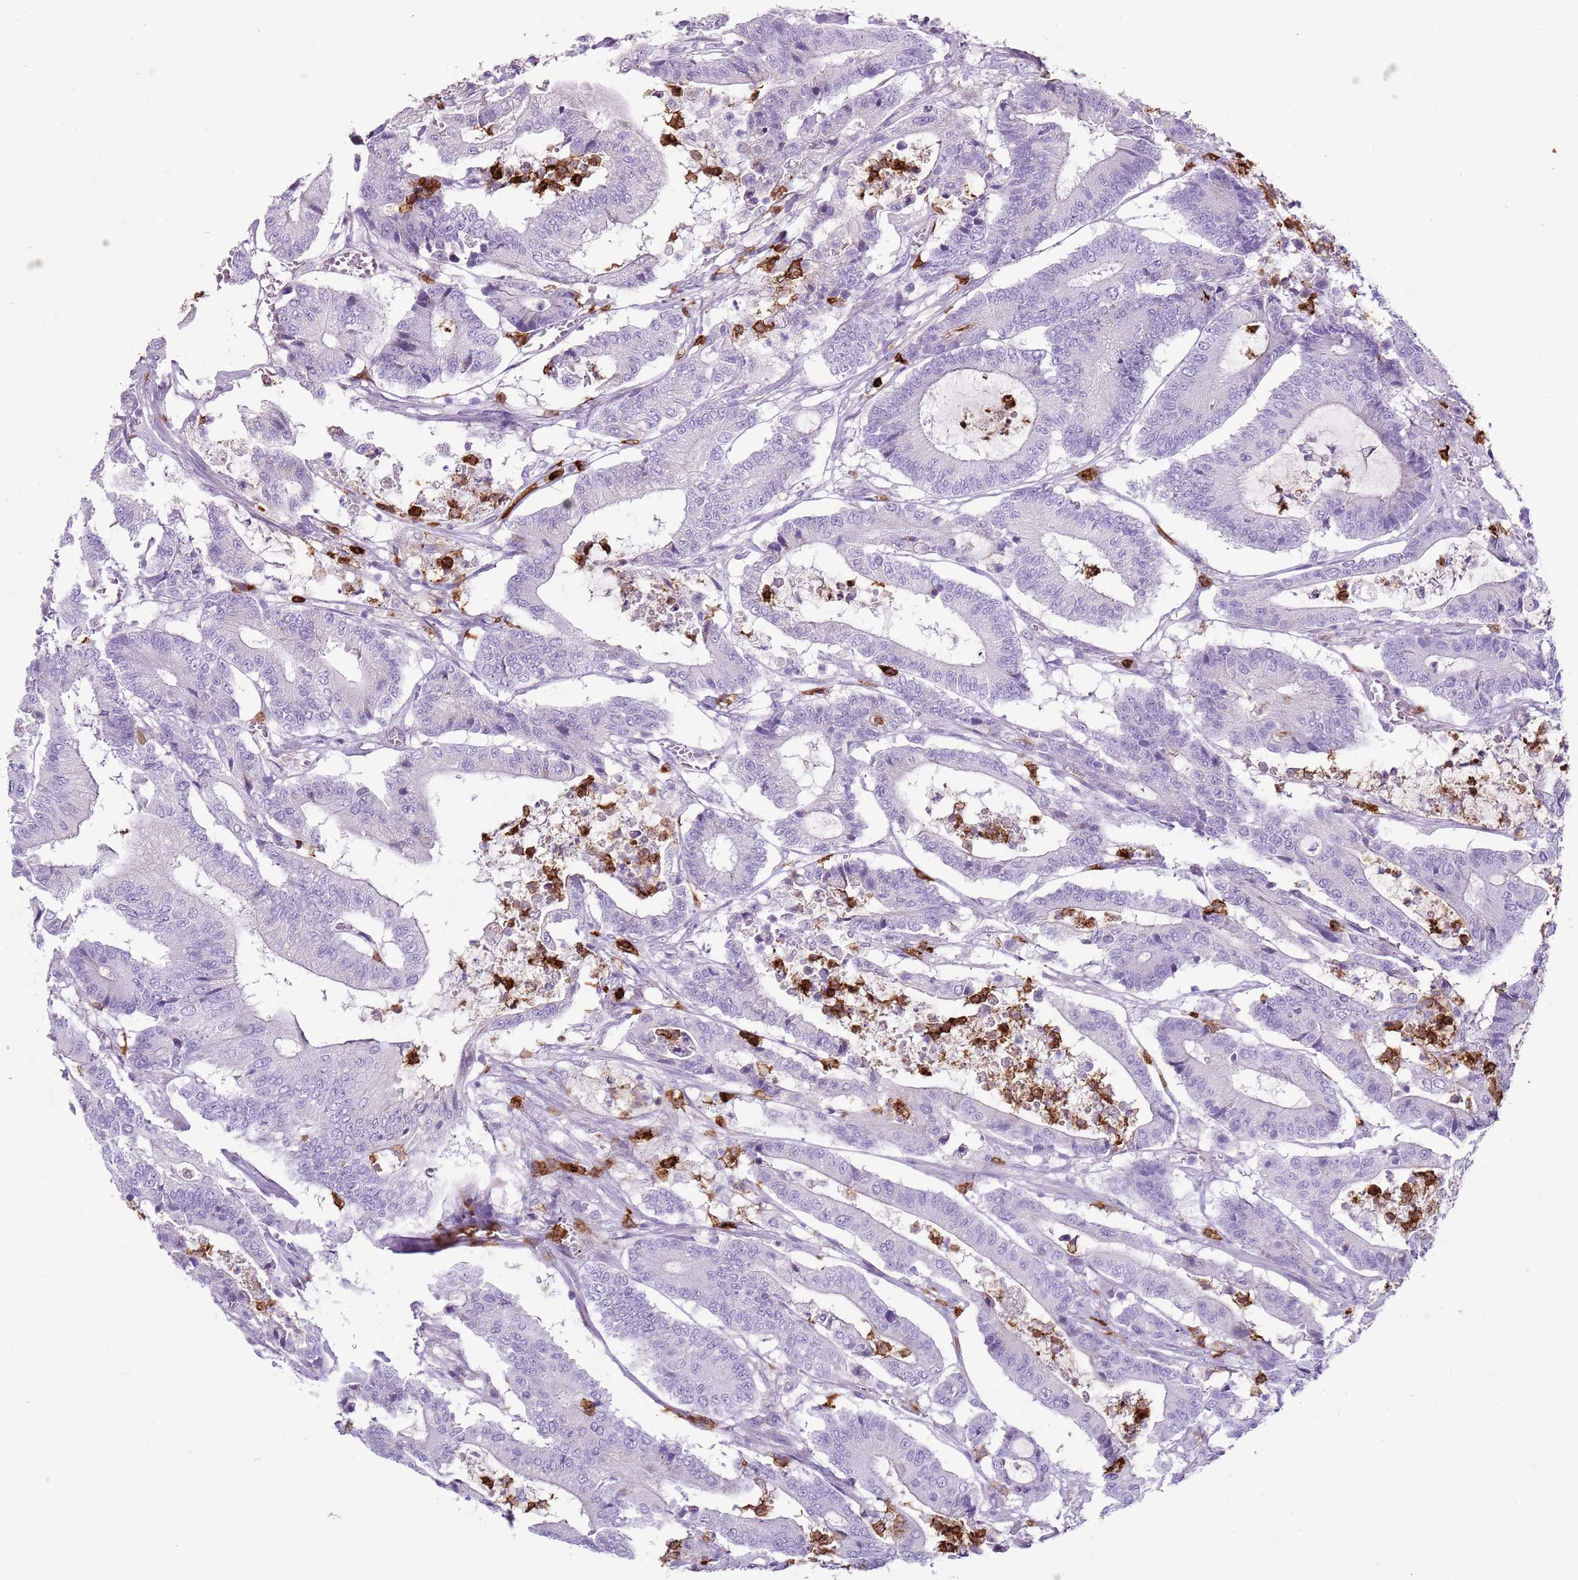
{"staining": {"intensity": "negative", "quantity": "none", "location": "none"}, "tissue": "colorectal cancer", "cell_type": "Tumor cells", "image_type": "cancer", "snomed": [{"axis": "morphology", "description": "Adenocarcinoma, NOS"}, {"axis": "topography", "description": "Colon"}], "caption": "Immunohistochemical staining of human colorectal cancer (adenocarcinoma) shows no significant expression in tumor cells. (Brightfield microscopy of DAB immunohistochemistry (IHC) at high magnification).", "gene": "CD177", "patient": {"sex": "female", "age": 84}}